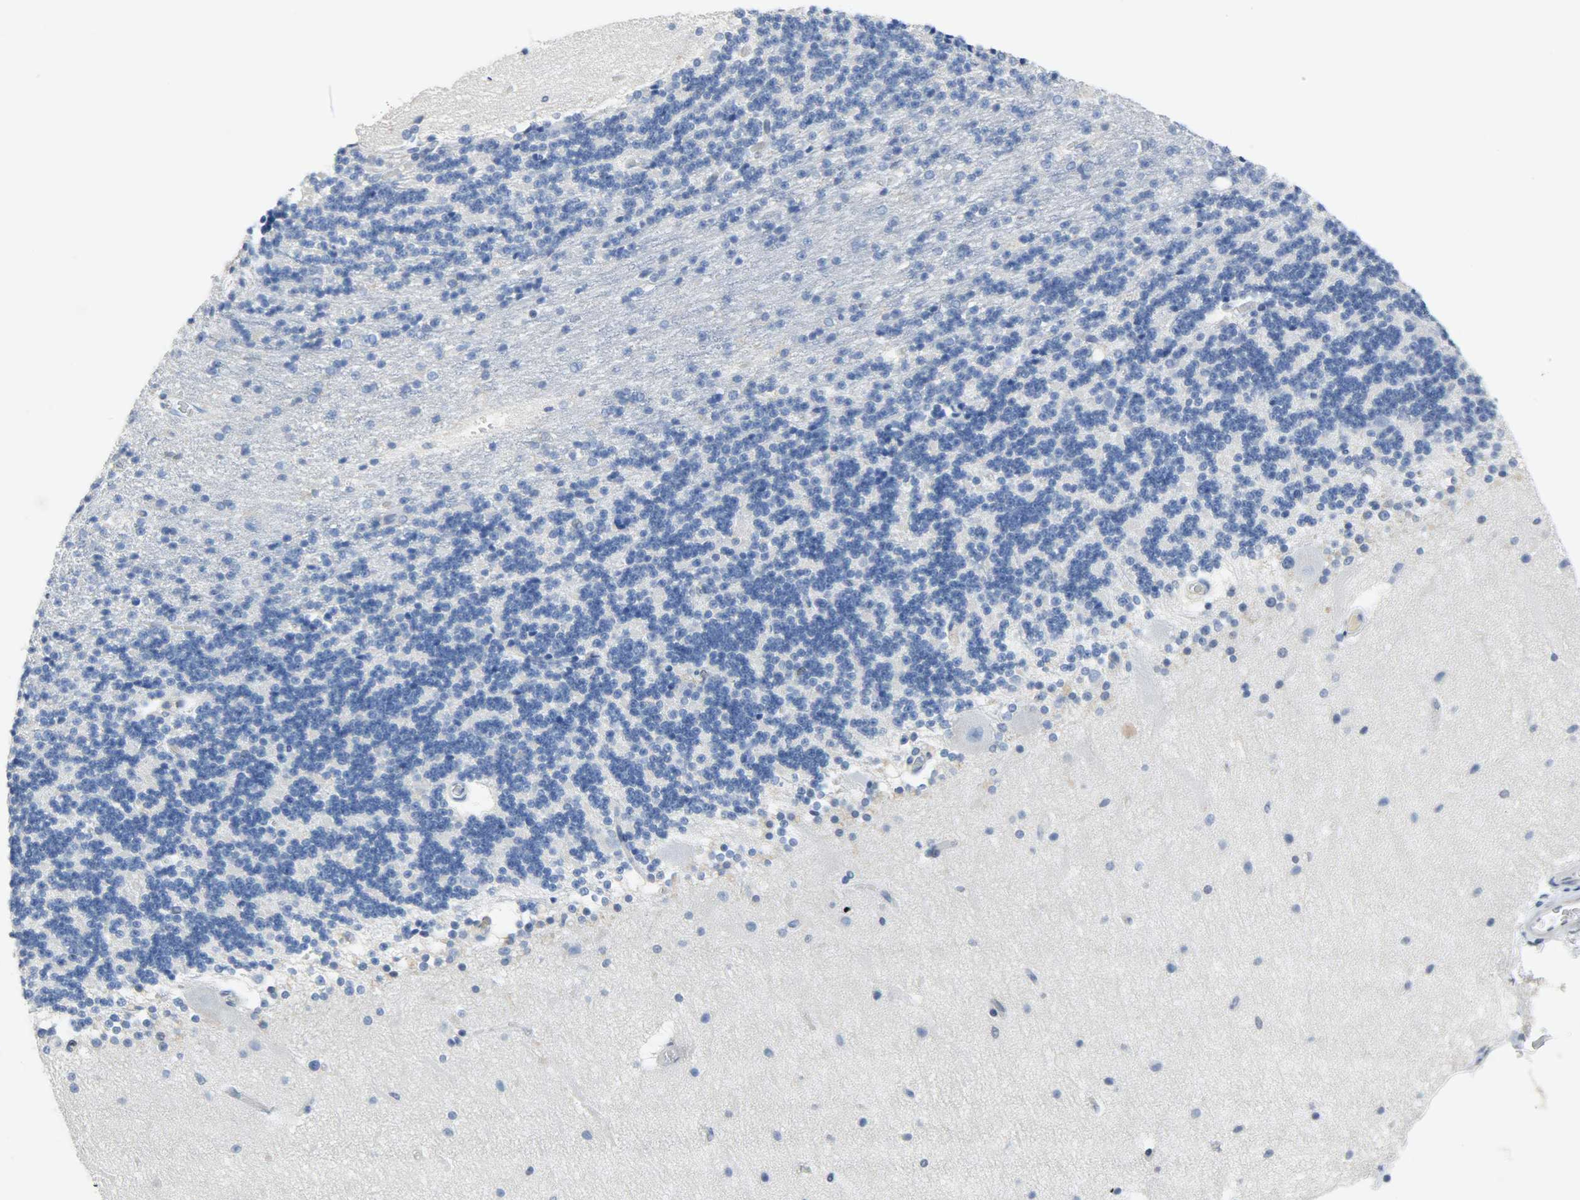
{"staining": {"intensity": "negative", "quantity": "none", "location": "none"}, "tissue": "cerebellum", "cell_type": "Cells in granular layer", "image_type": "normal", "snomed": [{"axis": "morphology", "description": "Normal tissue, NOS"}, {"axis": "topography", "description": "Cerebellum"}], "caption": "This is an IHC histopathology image of unremarkable human cerebellum. There is no expression in cells in granular layer.", "gene": "EIF4EBP1", "patient": {"sex": "female", "age": 54}}